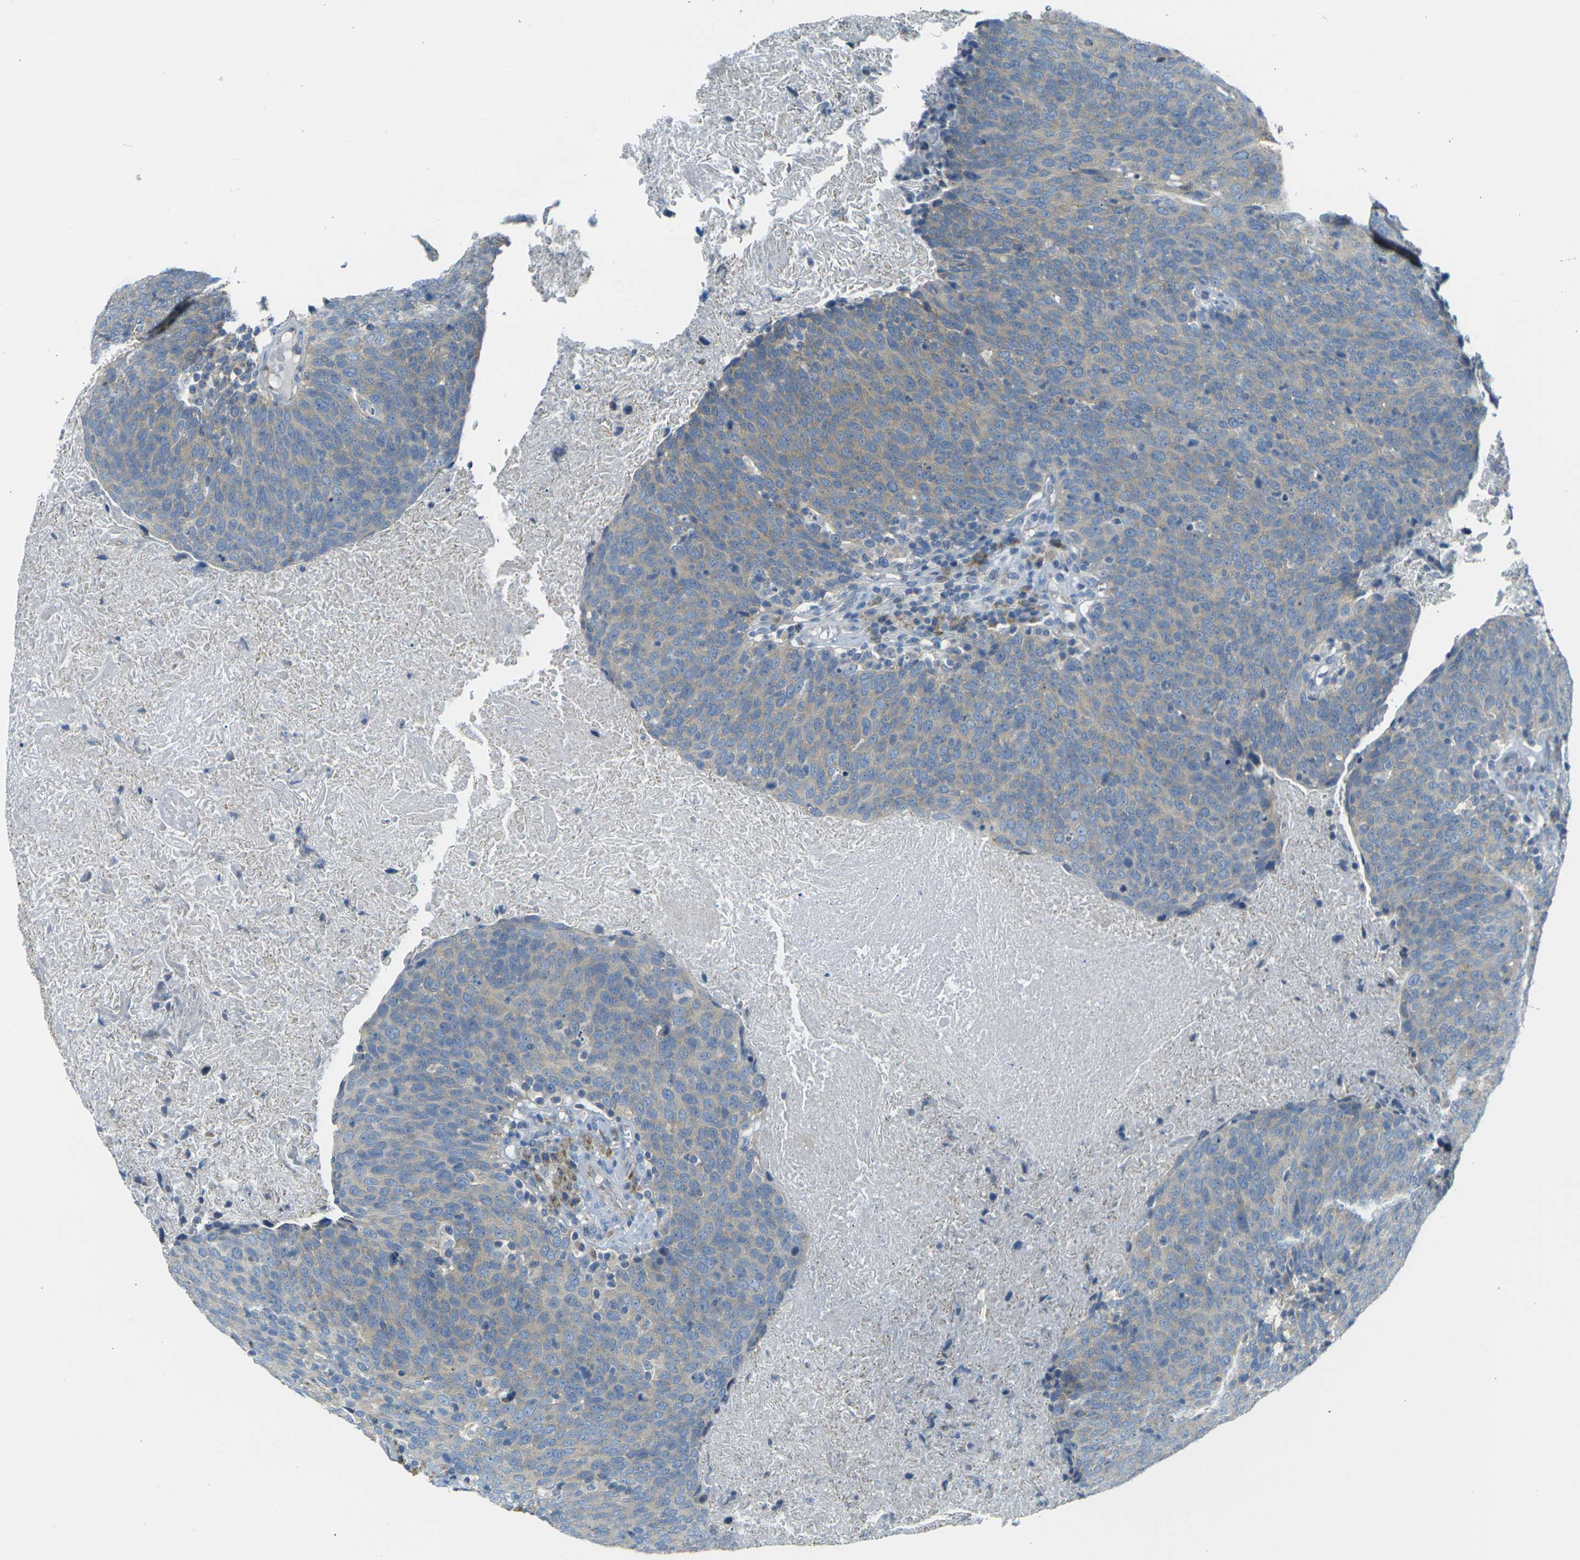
{"staining": {"intensity": "weak", "quantity": "25%-75%", "location": "cytoplasmic/membranous"}, "tissue": "head and neck cancer", "cell_type": "Tumor cells", "image_type": "cancer", "snomed": [{"axis": "morphology", "description": "Squamous cell carcinoma, NOS"}, {"axis": "morphology", "description": "Squamous cell carcinoma, metastatic, NOS"}, {"axis": "topography", "description": "Lymph node"}, {"axis": "topography", "description": "Head-Neck"}], "caption": "A high-resolution histopathology image shows immunohistochemistry staining of metastatic squamous cell carcinoma (head and neck), which exhibits weak cytoplasmic/membranous positivity in approximately 25%-75% of tumor cells.", "gene": "PARD6B", "patient": {"sex": "male", "age": 62}}